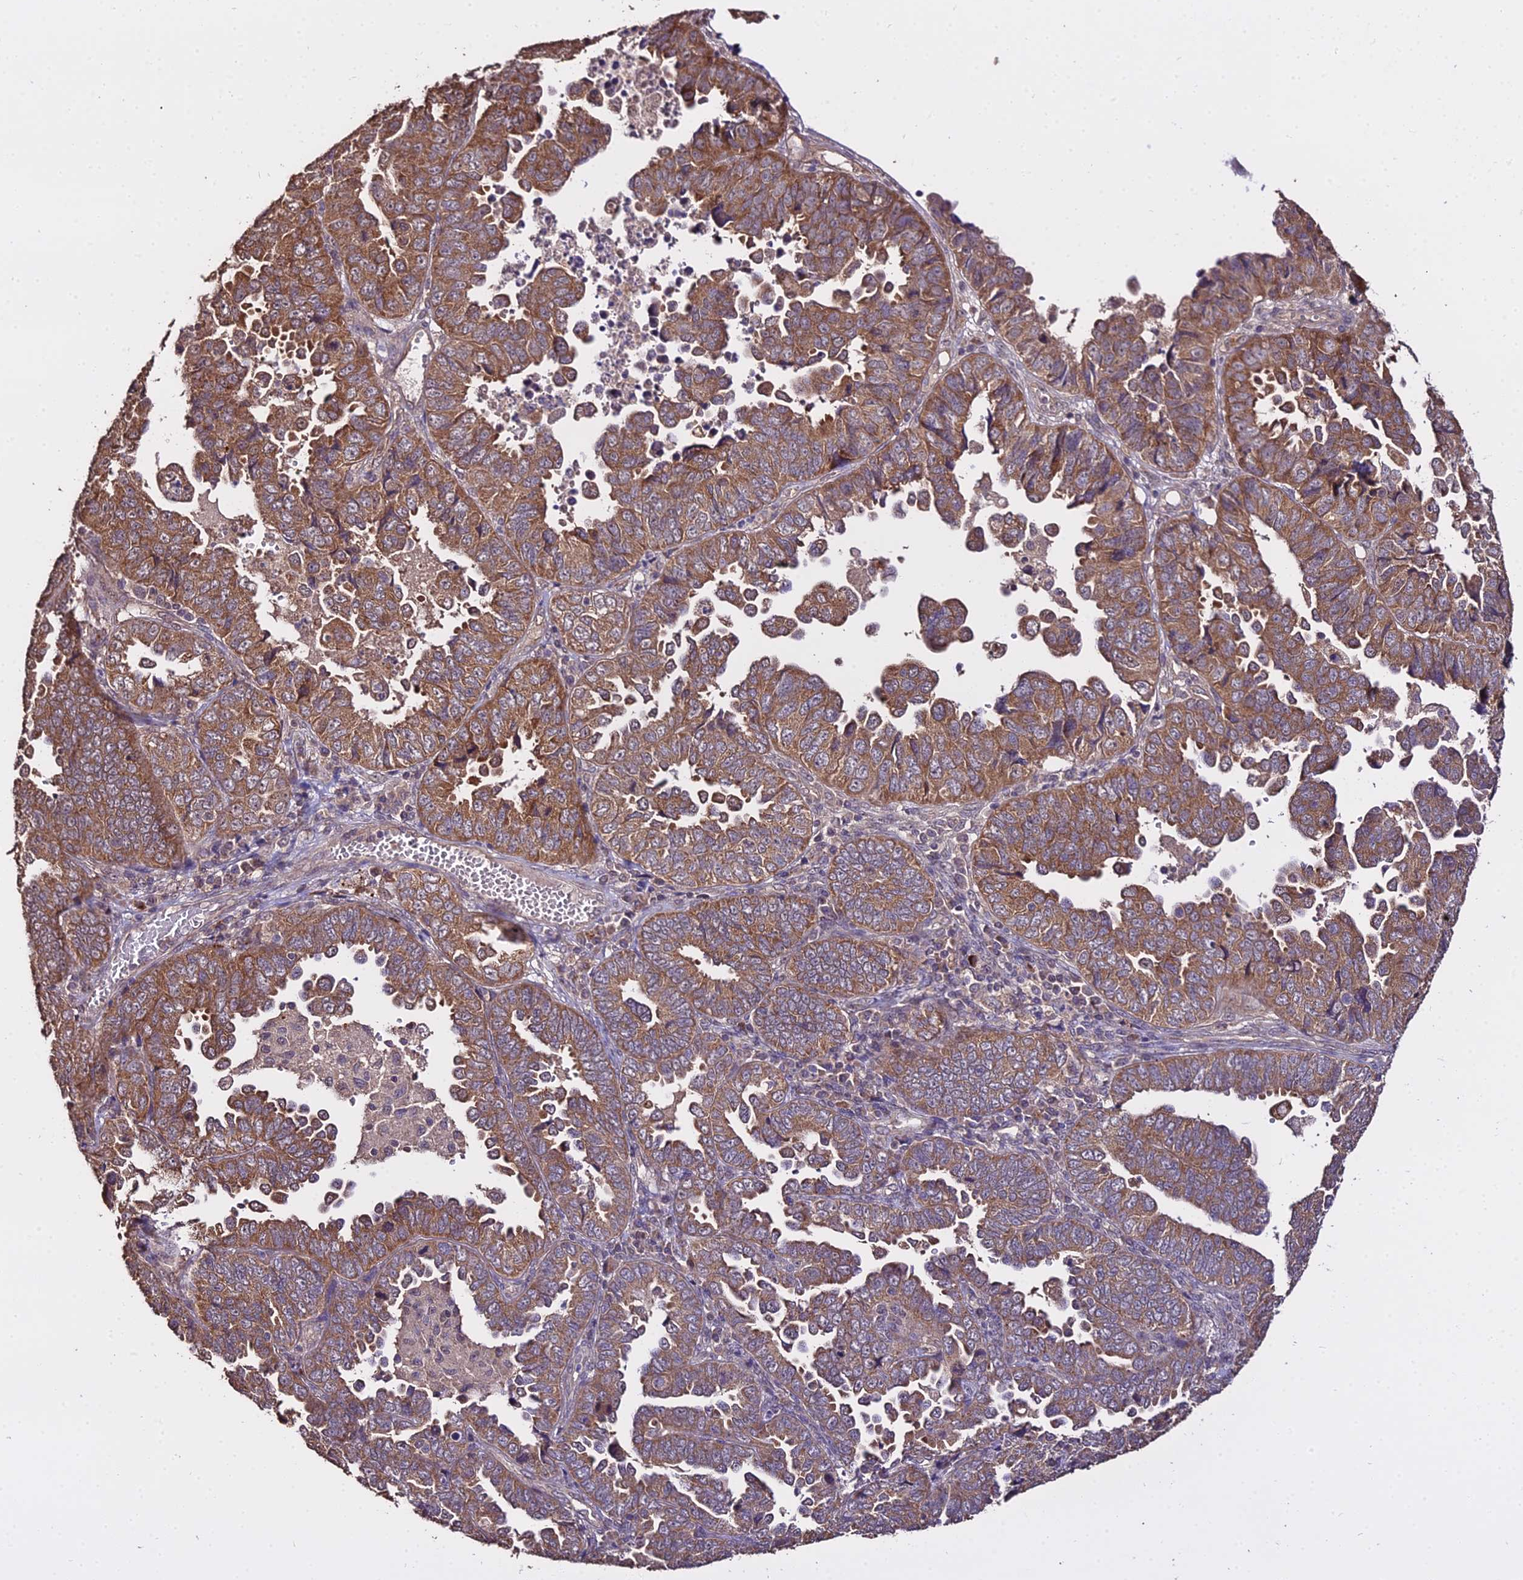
{"staining": {"intensity": "moderate", "quantity": ">75%", "location": "cytoplasmic/membranous"}, "tissue": "endometrial cancer", "cell_type": "Tumor cells", "image_type": "cancer", "snomed": [{"axis": "morphology", "description": "Adenocarcinoma, NOS"}, {"axis": "topography", "description": "Endometrium"}], "caption": "This is a photomicrograph of immunohistochemistry (IHC) staining of adenocarcinoma (endometrial), which shows moderate expression in the cytoplasmic/membranous of tumor cells.", "gene": "METTL13", "patient": {"sex": "female", "age": 79}}